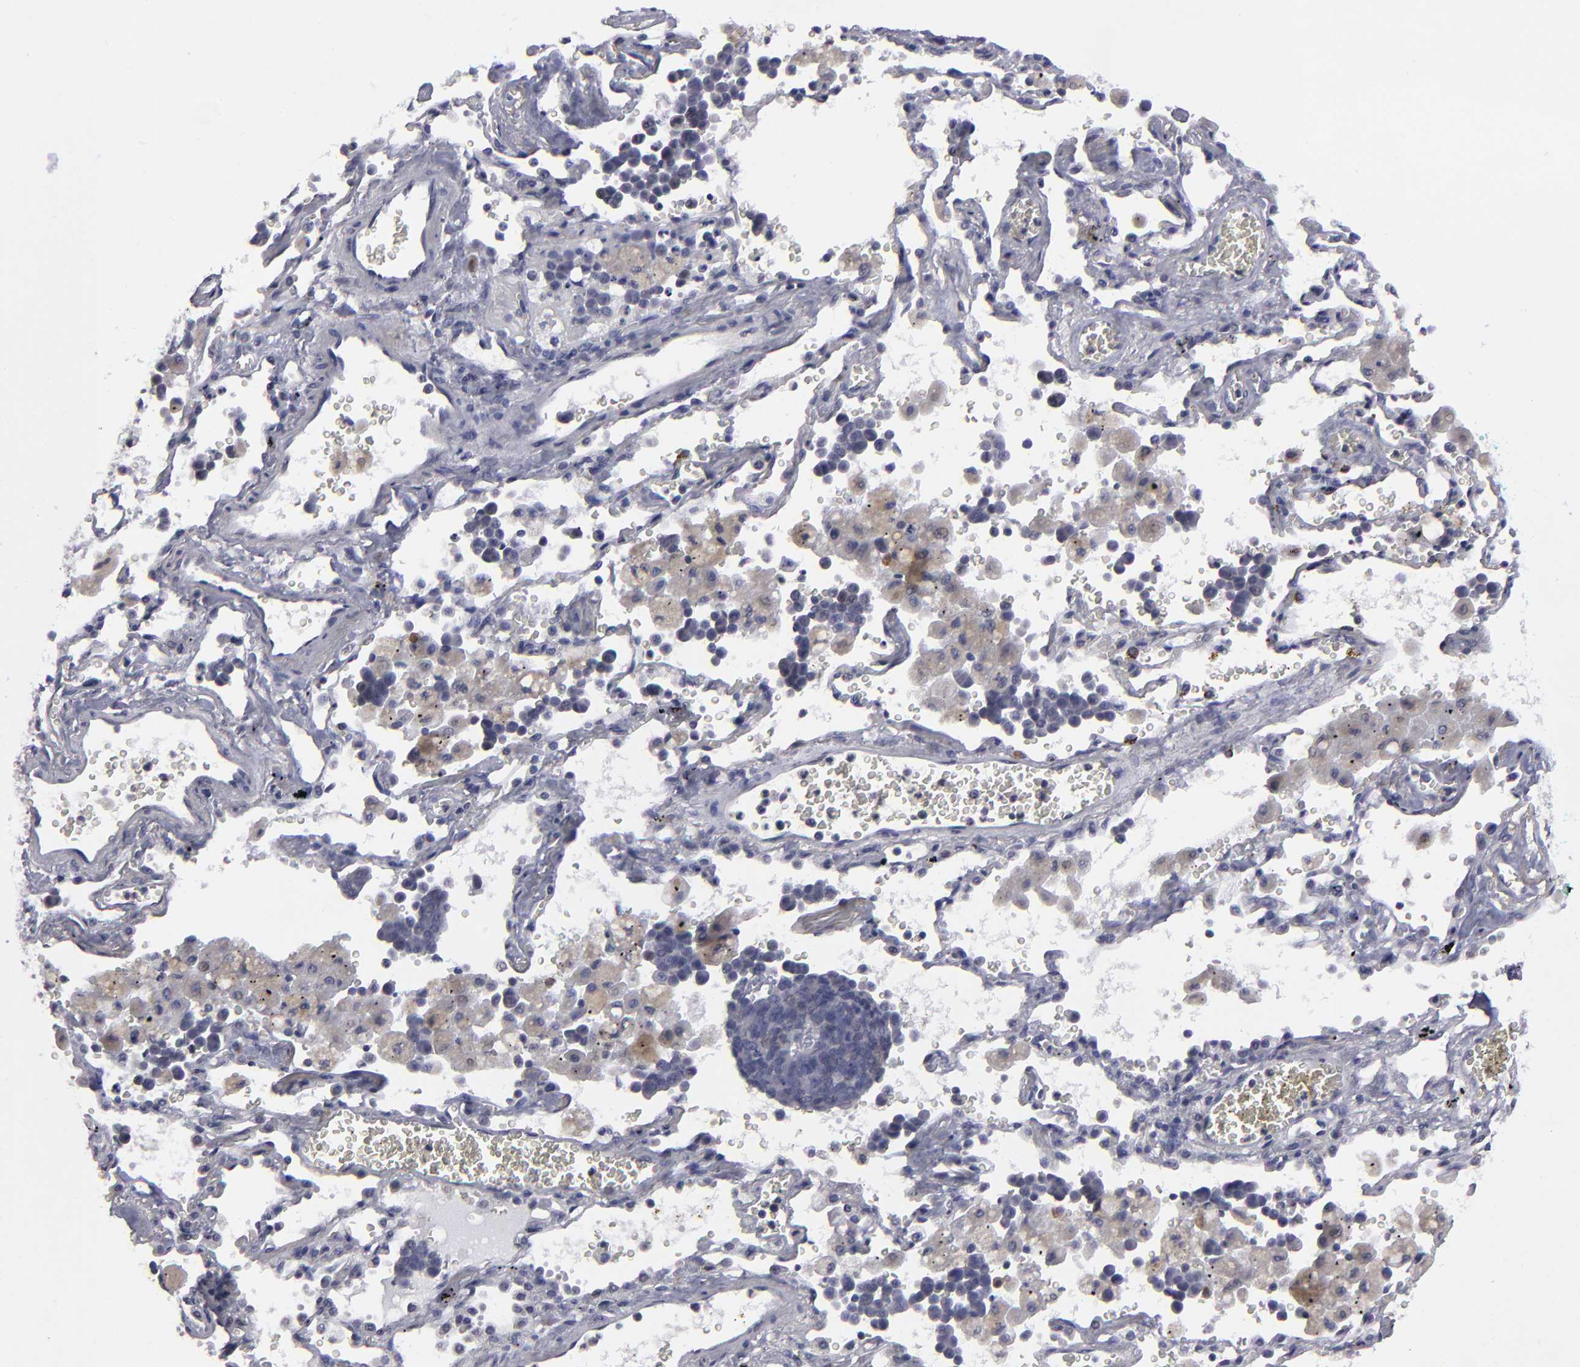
{"staining": {"intensity": "negative", "quantity": "none", "location": "none"}, "tissue": "lung cancer", "cell_type": "Tumor cells", "image_type": "cancer", "snomed": [{"axis": "morphology", "description": "Neoplasm, malignant, NOS"}, {"axis": "topography", "description": "Lung"}], "caption": "This is an IHC micrograph of lung cancer (malignant neoplasm). There is no expression in tumor cells.", "gene": "ZNF175", "patient": {"sex": "female", "age": 58}}